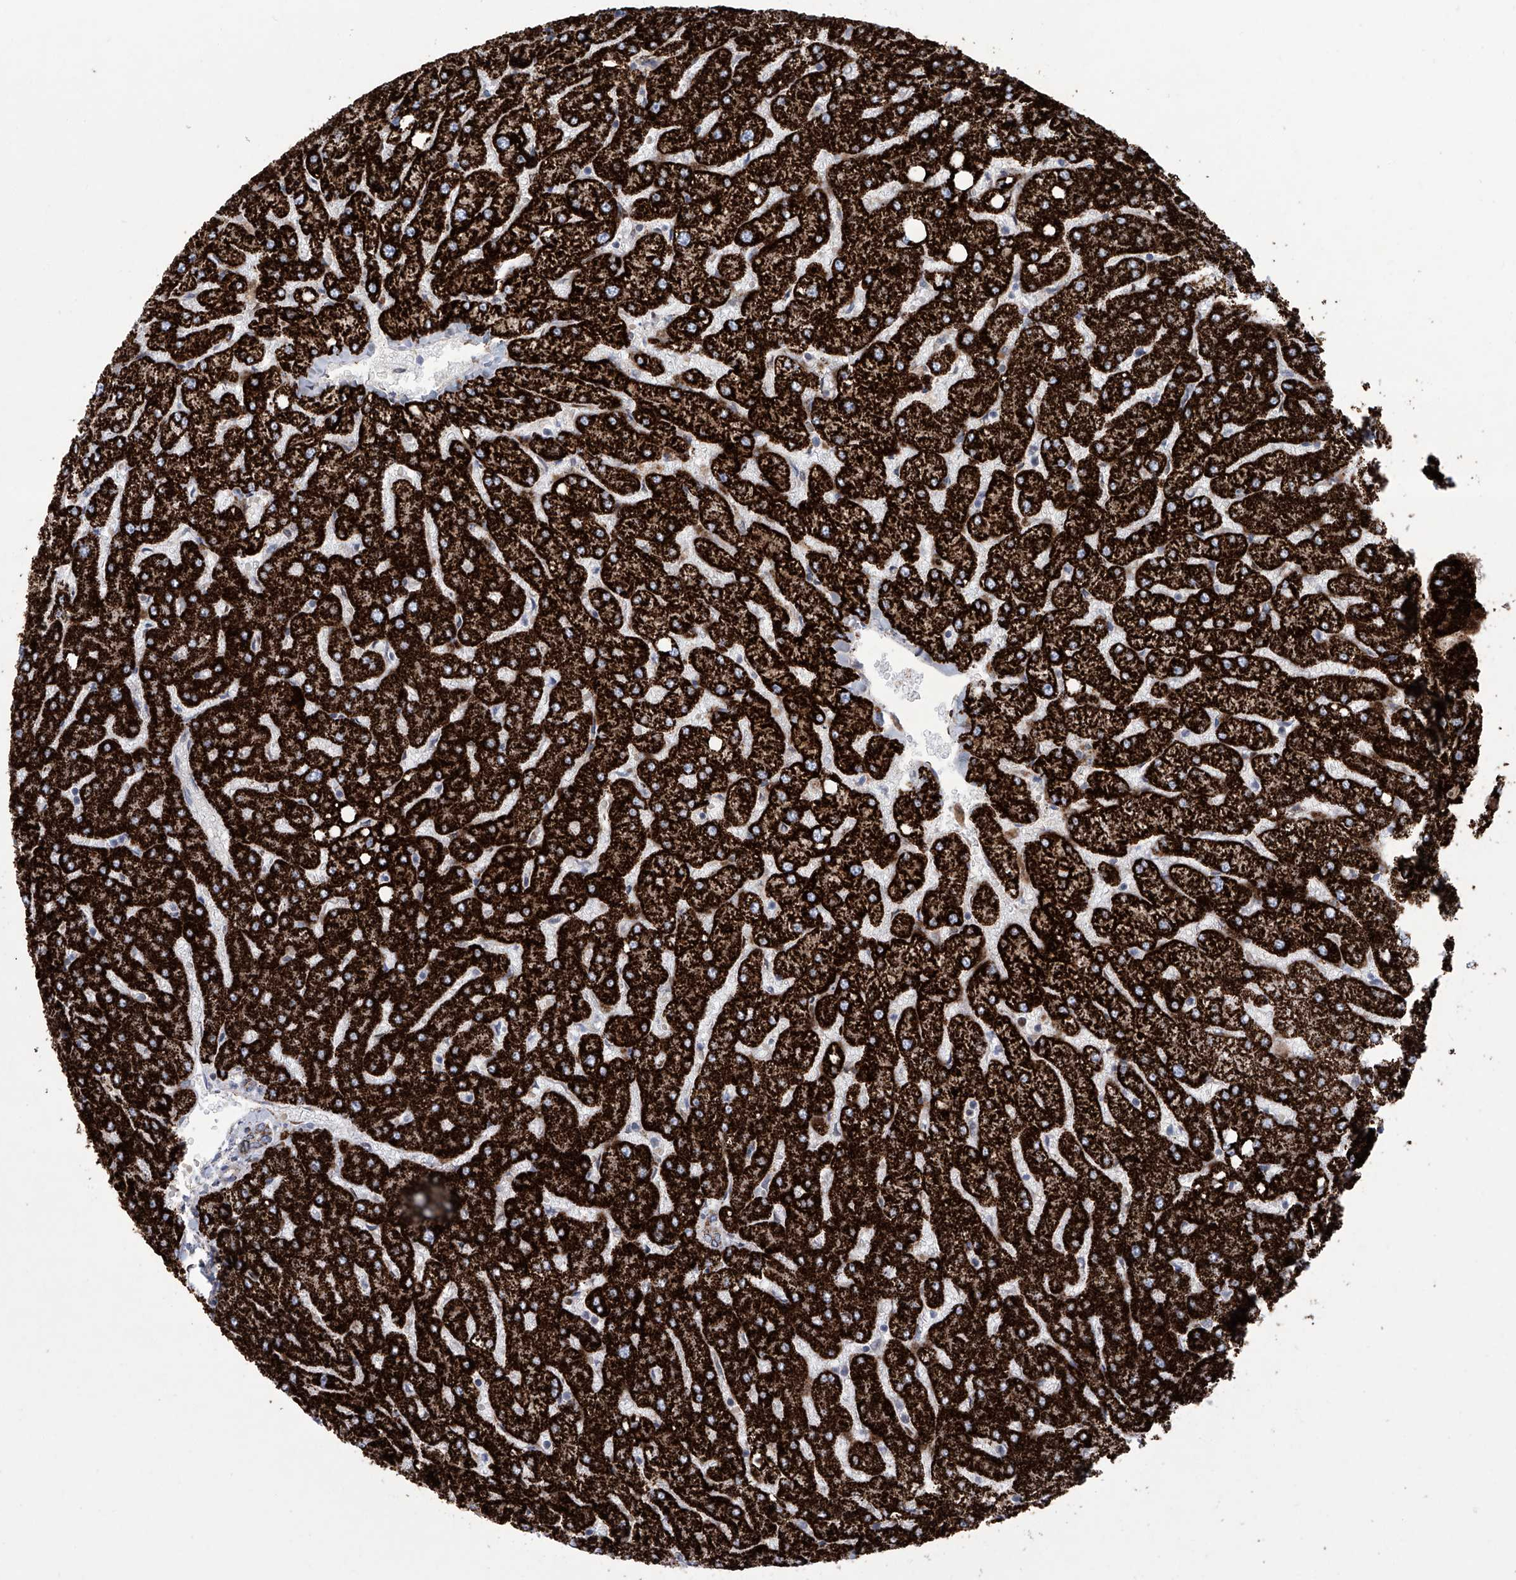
{"staining": {"intensity": "moderate", "quantity": ">75%", "location": "cytoplasmic/membranous"}, "tissue": "liver", "cell_type": "Cholangiocytes", "image_type": "normal", "snomed": [{"axis": "morphology", "description": "Normal tissue, NOS"}, {"axis": "topography", "description": "Liver"}], "caption": "A histopathology image of liver stained for a protein exhibits moderate cytoplasmic/membranous brown staining in cholangiocytes. The staining was performed using DAB (3,3'-diaminobenzidine) to visualize the protein expression in brown, while the nuclei were stained in blue with hematoxylin (Magnification: 20x).", "gene": "ALDH6A1", "patient": {"sex": "female", "age": 54}}